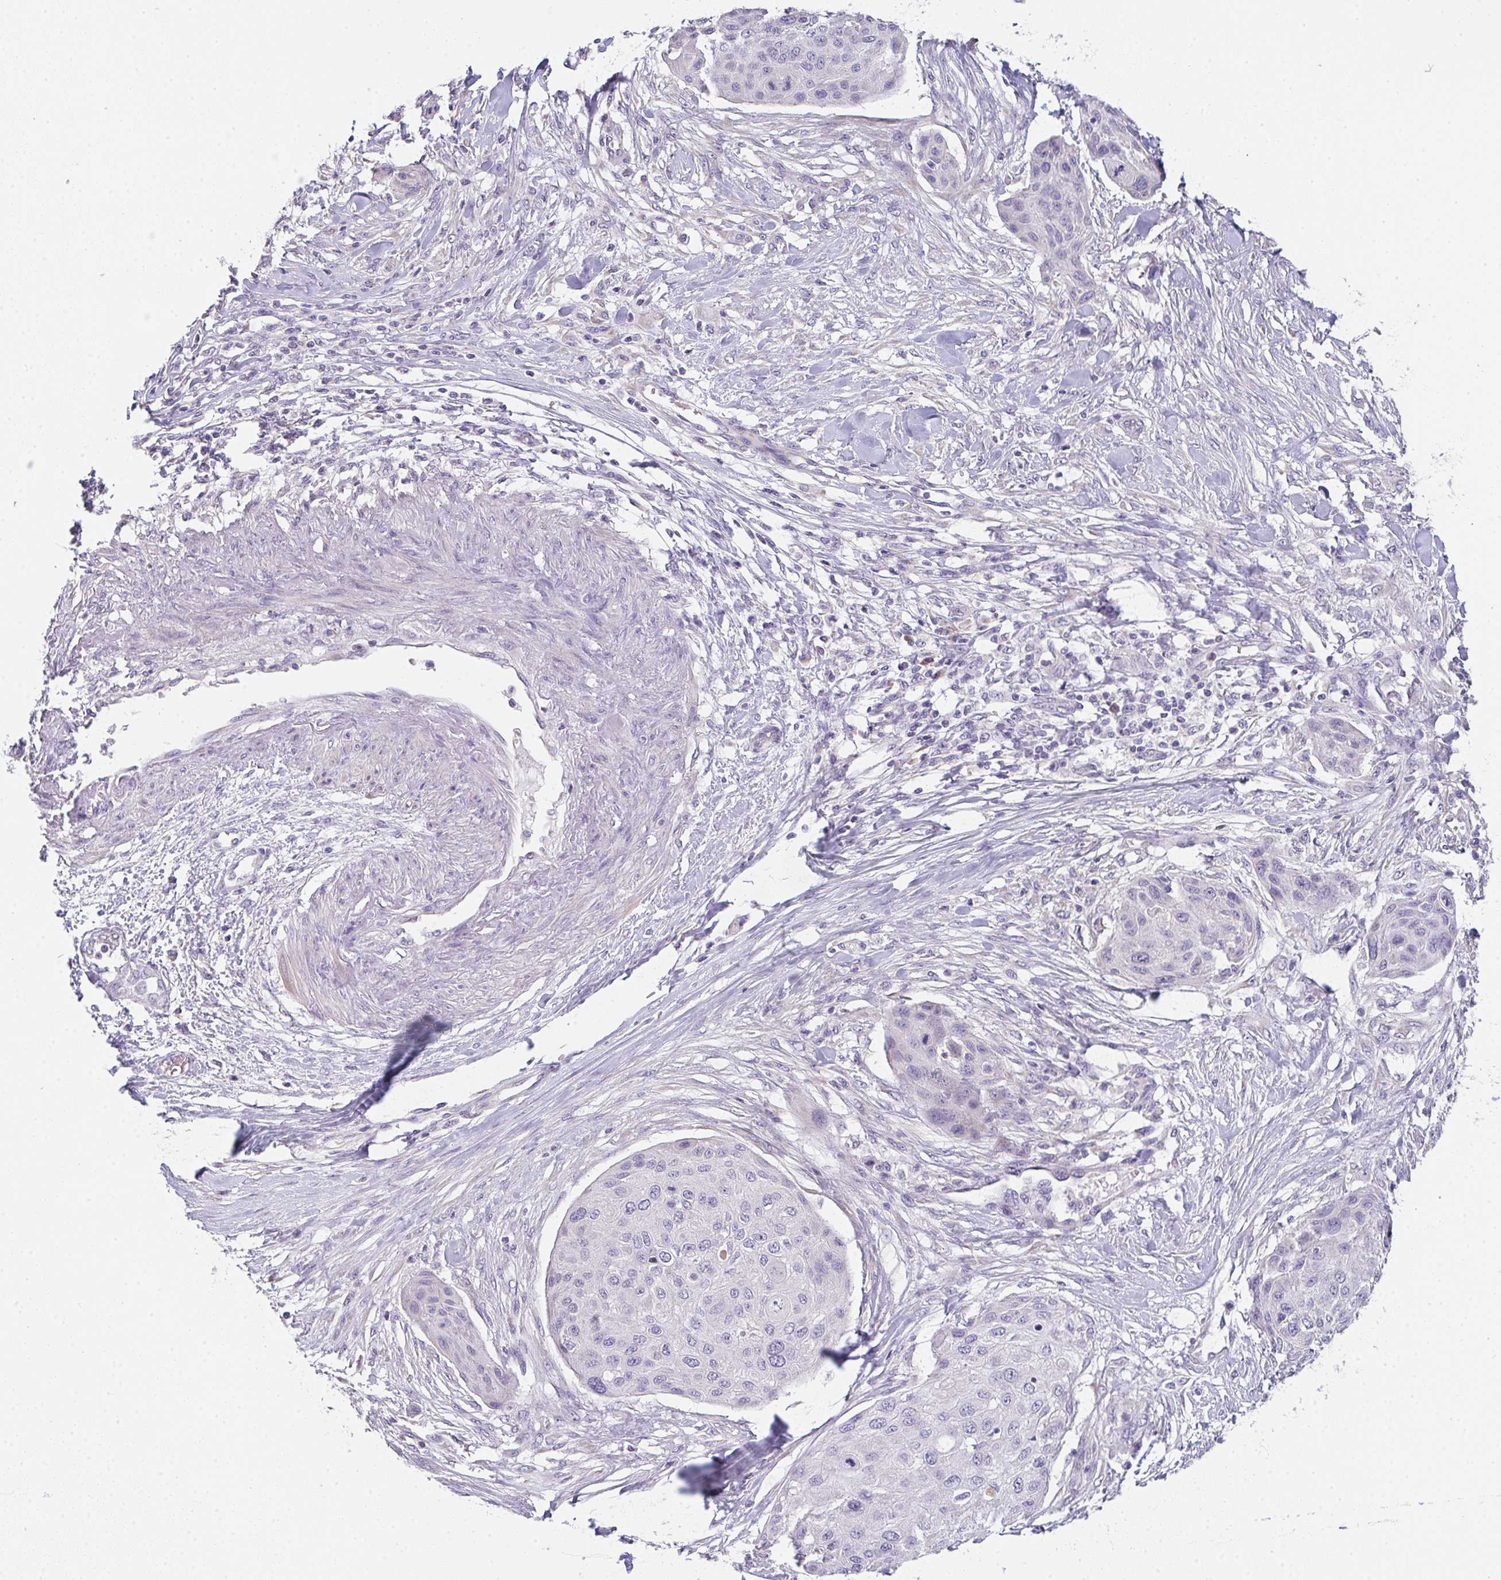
{"staining": {"intensity": "negative", "quantity": "none", "location": "none"}, "tissue": "skin cancer", "cell_type": "Tumor cells", "image_type": "cancer", "snomed": [{"axis": "morphology", "description": "Squamous cell carcinoma, NOS"}, {"axis": "topography", "description": "Skin"}], "caption": "IHC image of neoplastic tissue: human skin squamous cell carcinoma stained with DAB (3,3'-diaminobenzidine) reveals no significant protein expression in tumor cells. Nuclei are stained in blue.", "gene": "CACNA1S", "patient": {"sex": "female", "age": 87}}